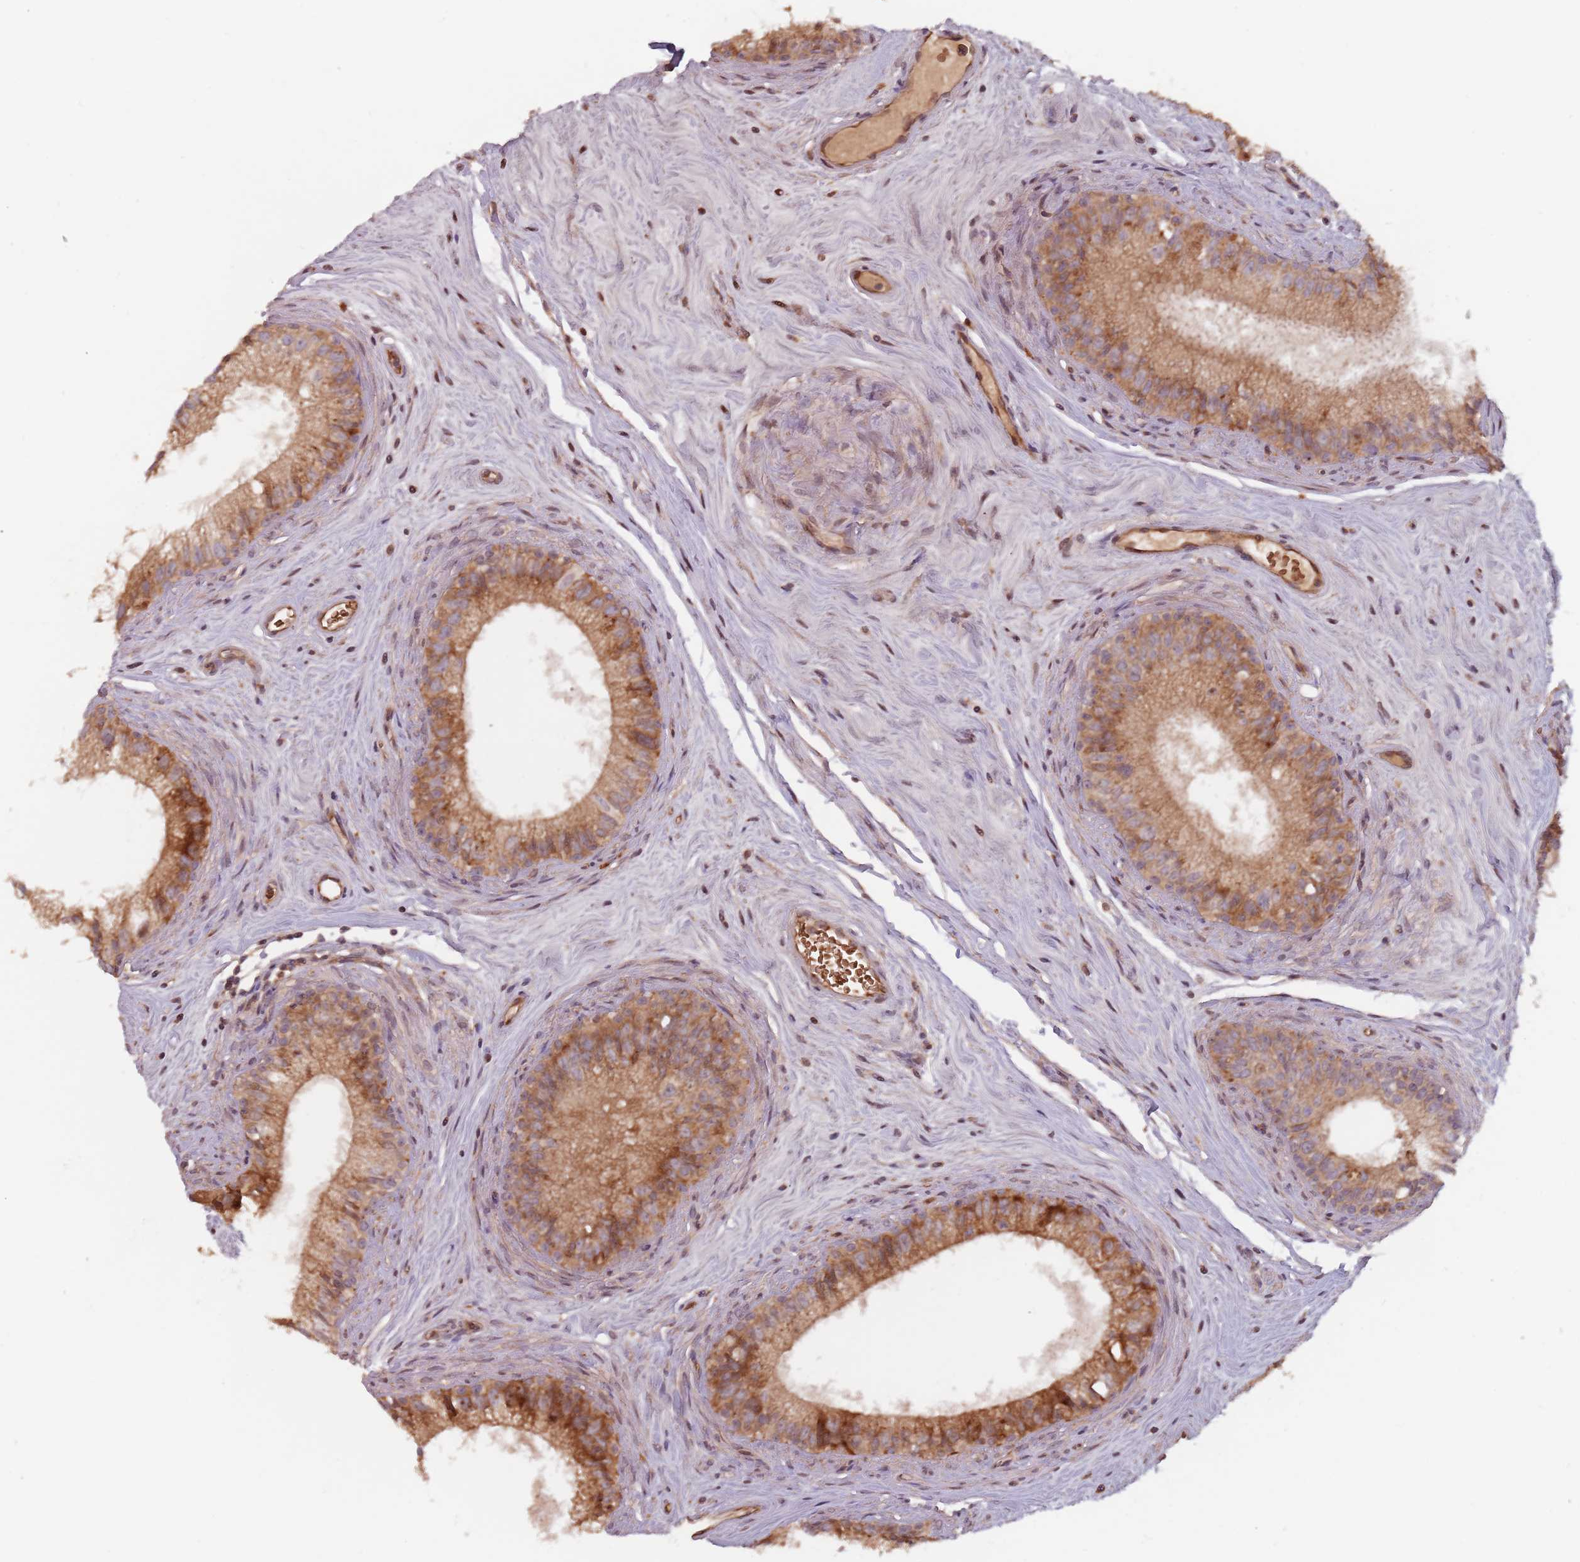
{"staining": {"intensity": "moderate", "quantity": ">75%", "location": "cytoplasmic/membranous"}, "tissue": "epididymis", "cell_type": "Glandular cells", "image_type": "normal", "snomed": [{"axis": "morphology", "description": "Normal tissue, NOS"}, {"axis": "topography", "description": "Epididymis"}], "caption": "Glandular cells reveal medium levels of moderate cytoplasmic/membranous staining in about >75% of cells in benign epididymis. The protein is shown in brown color, while the nuclei are stained blue.", "gene": "GPR180", "patient": {"sex": "male", "age": 71}}